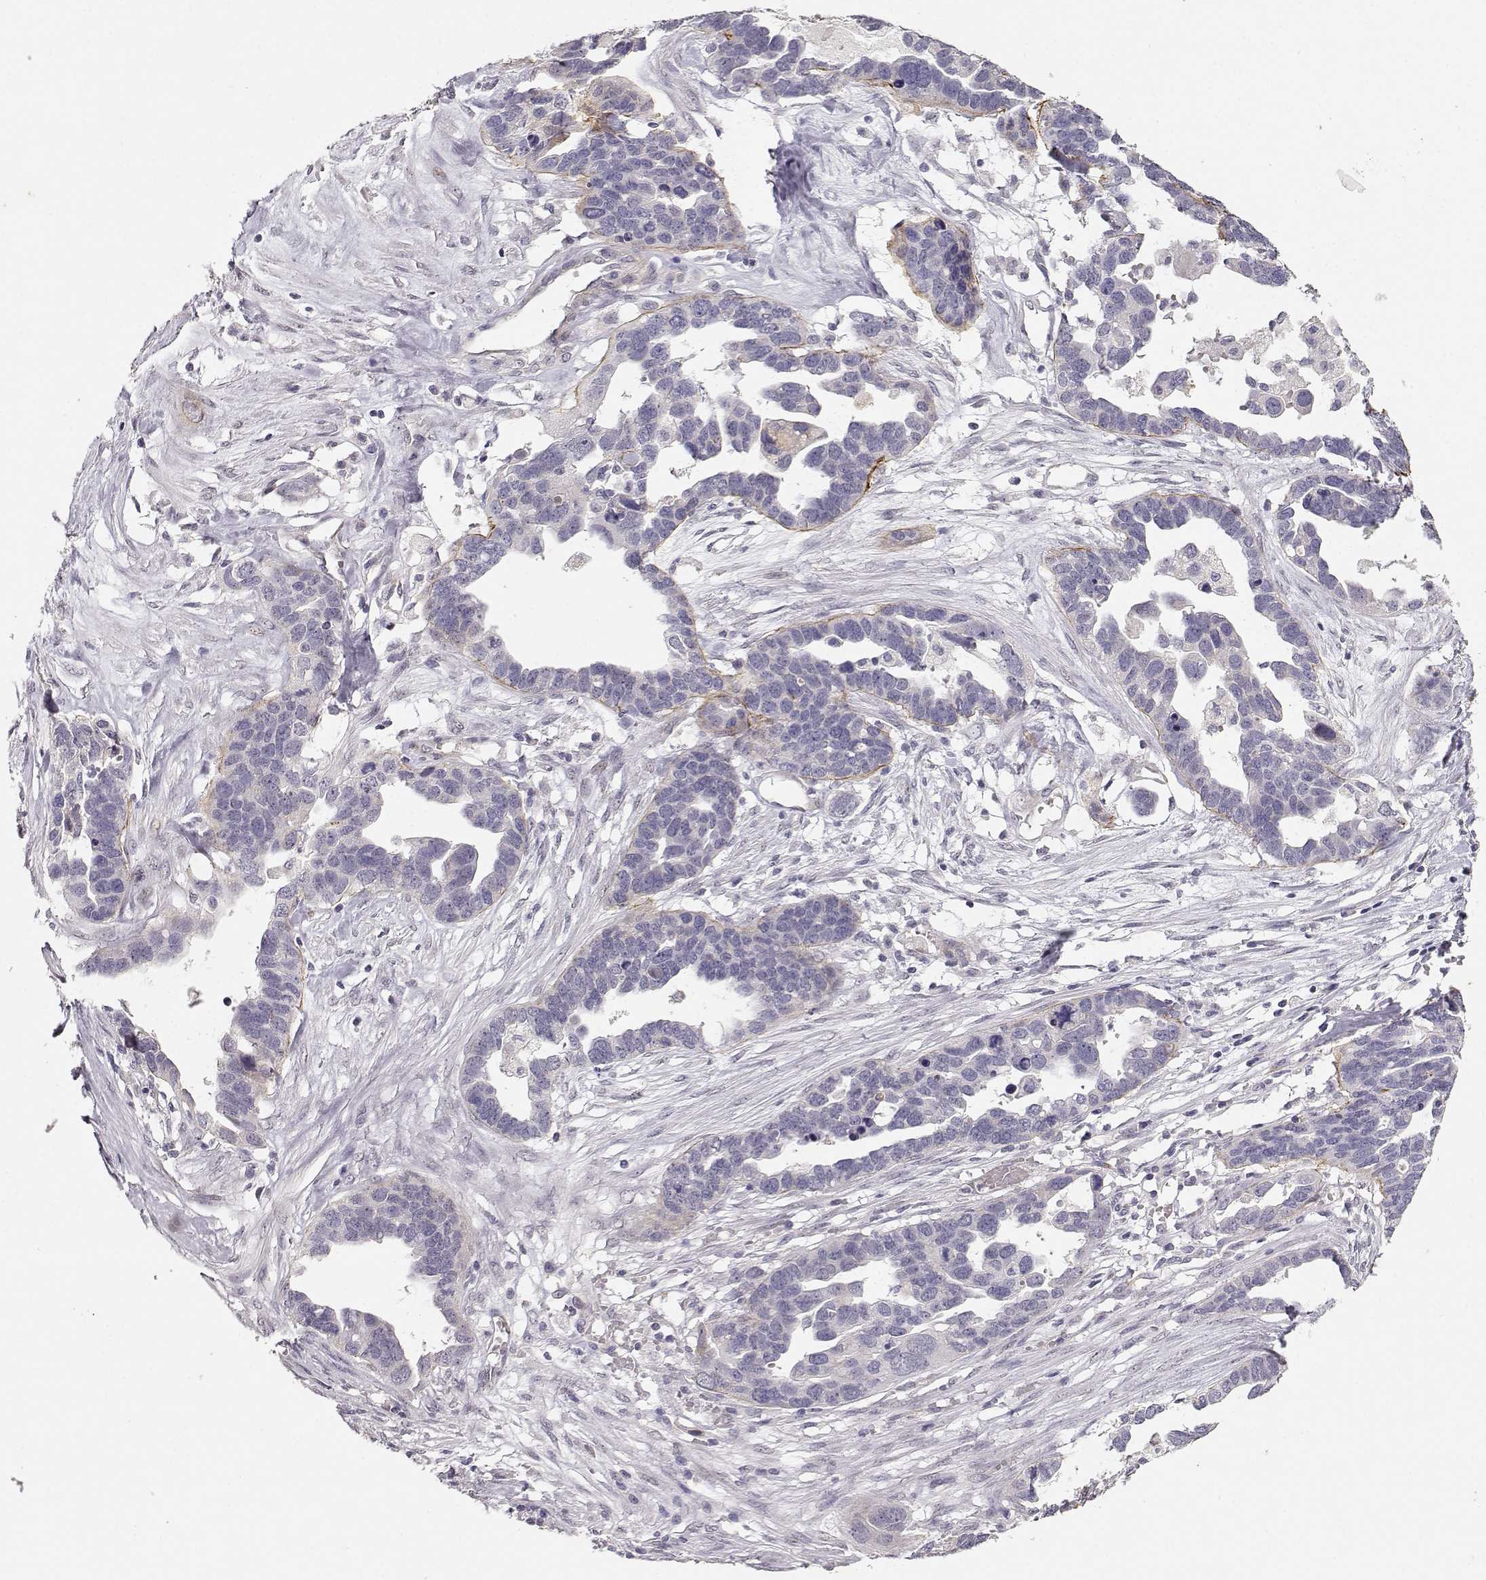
{"staining": {"intensity": "negative", "quantity": "none", "location": "none"}, "tissue": "ovarian cancer", "cell_type": "Tumor cells", "image_type": "cancer", "snomed": [{"axis": "morphology", "description": "Cystadenocarcinoma, serous, NOS"}, {"axis": "topography", "description": "Ovary"}], "caption": "Tumor cells are negative for brown protein staining in ovarian cancer (serous cystadenocarcinoma).", "gene": "LAMA5", "patient": {"sex": "female", "age": 54}}